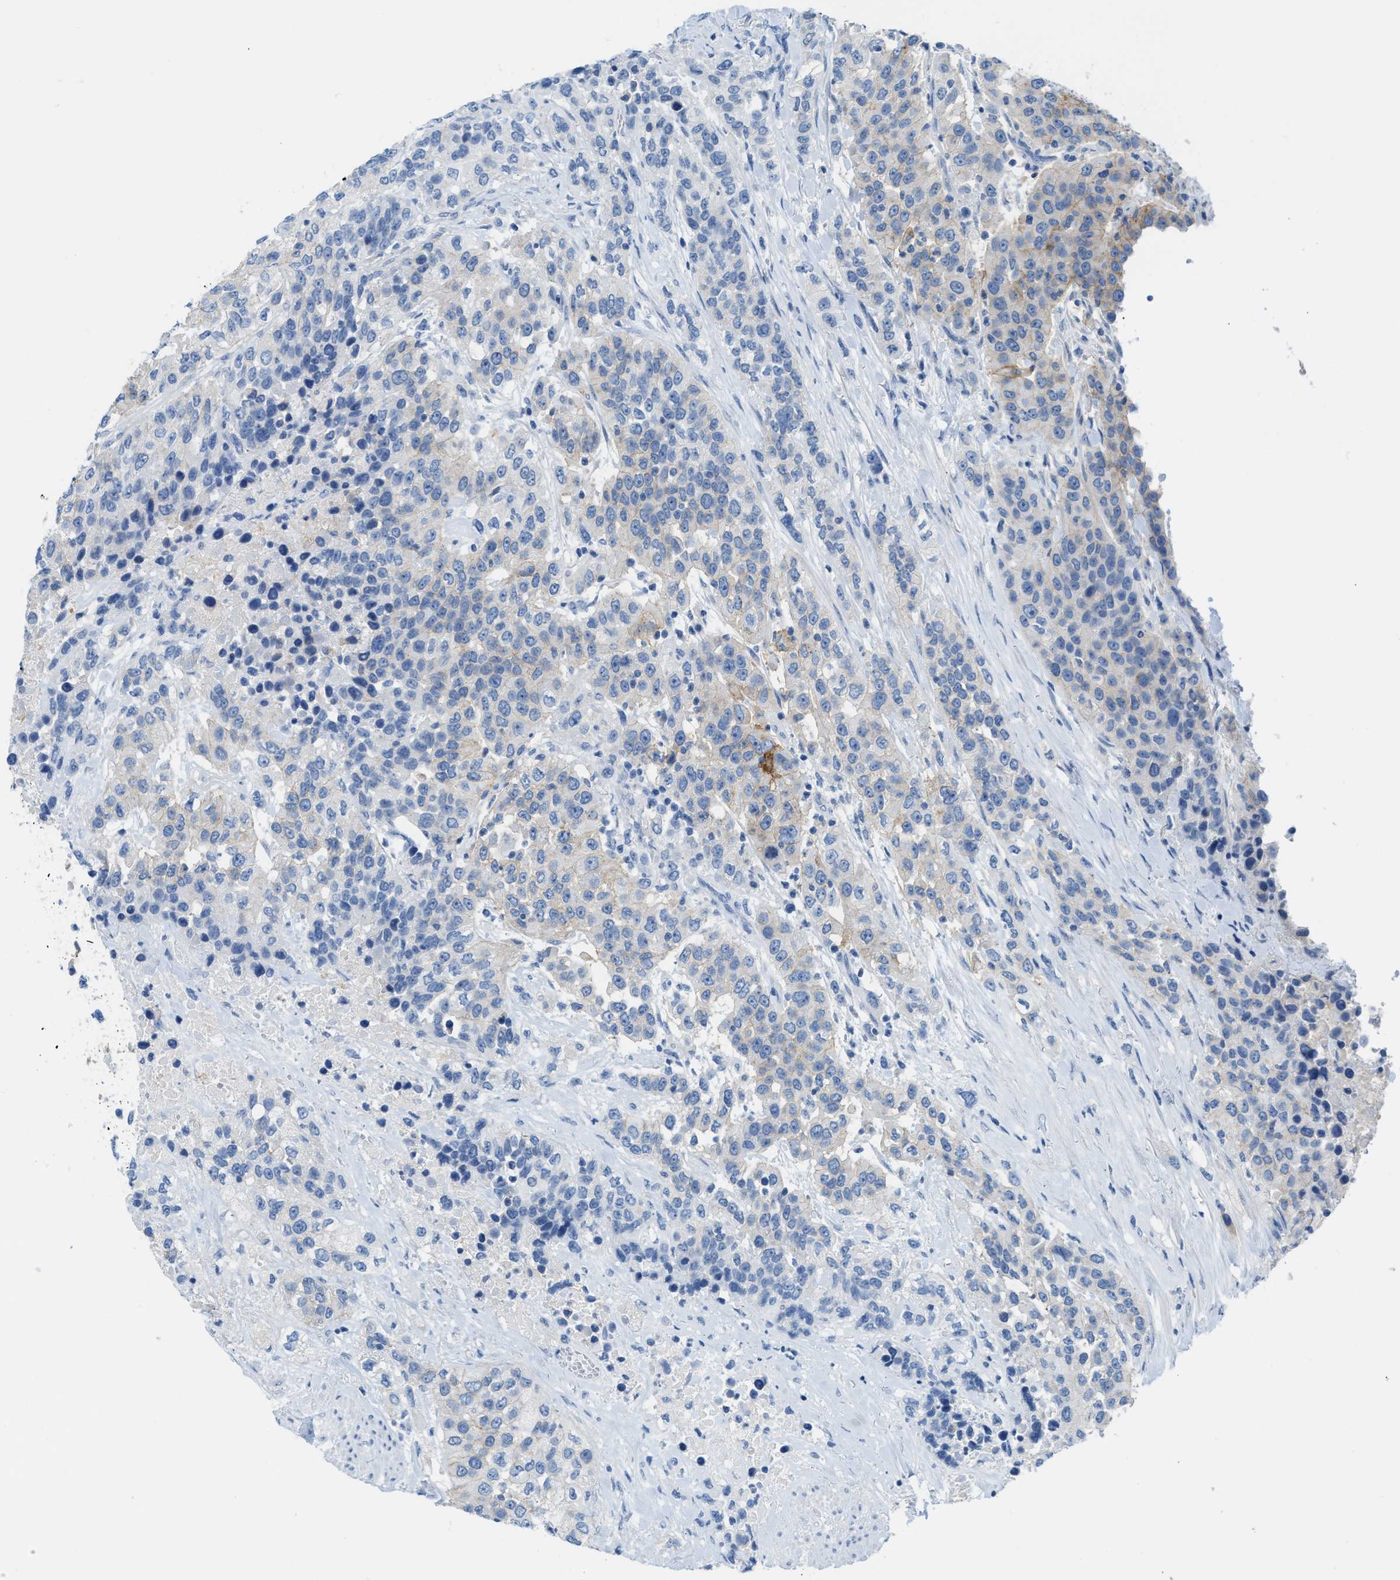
{"staining": {"intensity": "negative", "quantity": "none", "location": "none"}, "tissue": "urothelial cancer", "cell_type": "Tumor cells", "image_type": "cancer", "snomed": [{"axis": "morphology", "description": "Urothelial carcinoma, High grade"}, {"axis": "topography", "description": "Urinary bladder"}], "caption": "High magnification brightfield microscopy of urothelial cancer stained with DAB (brown) and counterstained with hematoxylin (blue): tumor cells show no significant positivity.", "gene": "ERBB2", "patient": {"sex": "female", "age": 80}}